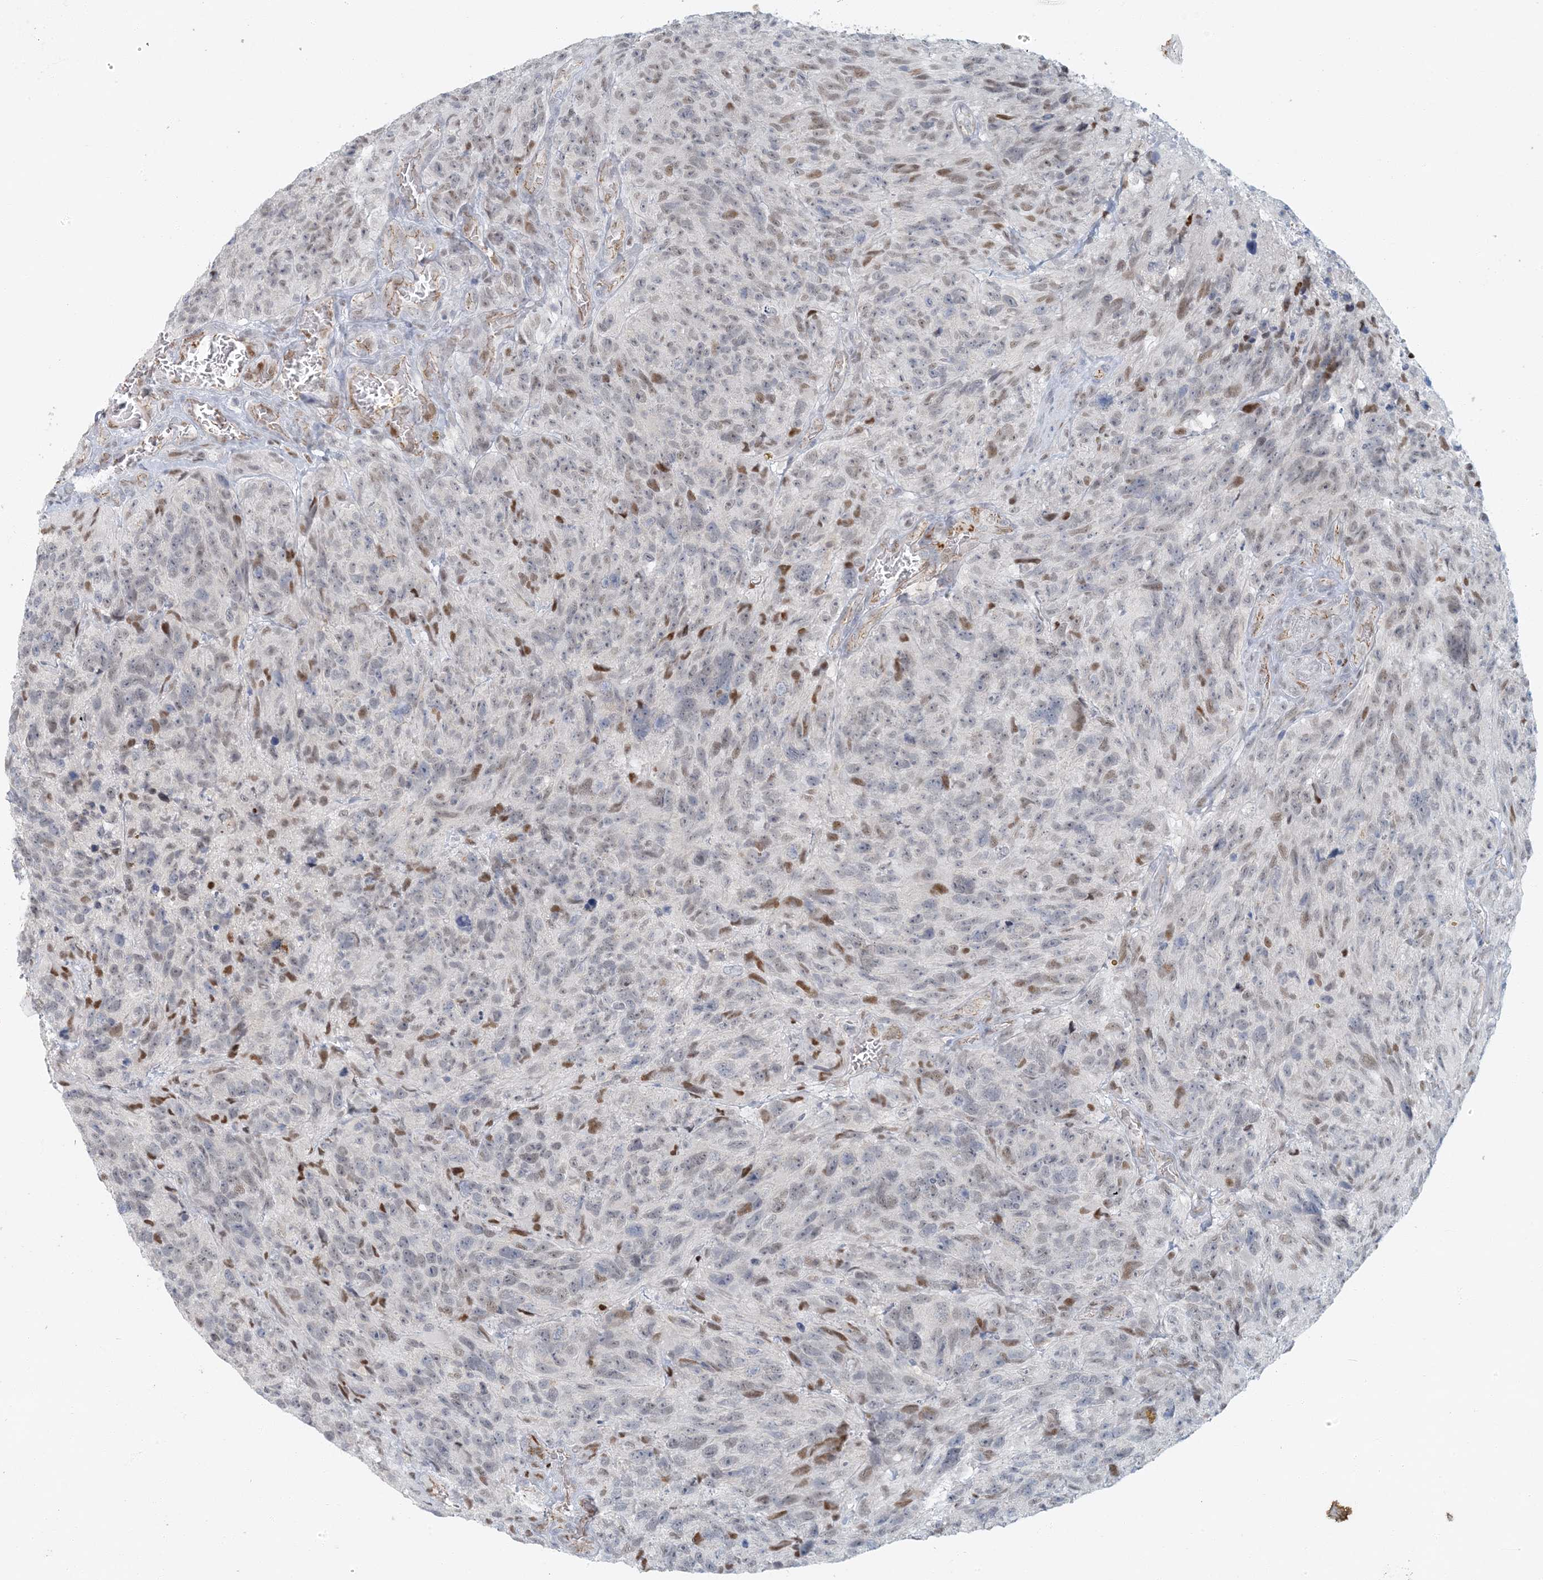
{"staining": {"intensity": "moderate", "quantity": "<25%", "location": "nuclear"}, "tissue": "glioma", "cell_type": "Tumor cells", "image_type": "cancer", "snomed": [{"axis": "morphology", "description": "Glioma, malignant, High grade"}, {"axis": "topography", "description": "Brain"}], "caption": "Immunohistochemistry image of human glioma stained for a protein (brown), which reveals low levels of moderate nuclear staining in about <25% of tumor cells.", "gene": "AK9", "patient": {"sex": "male", "age": 69}}